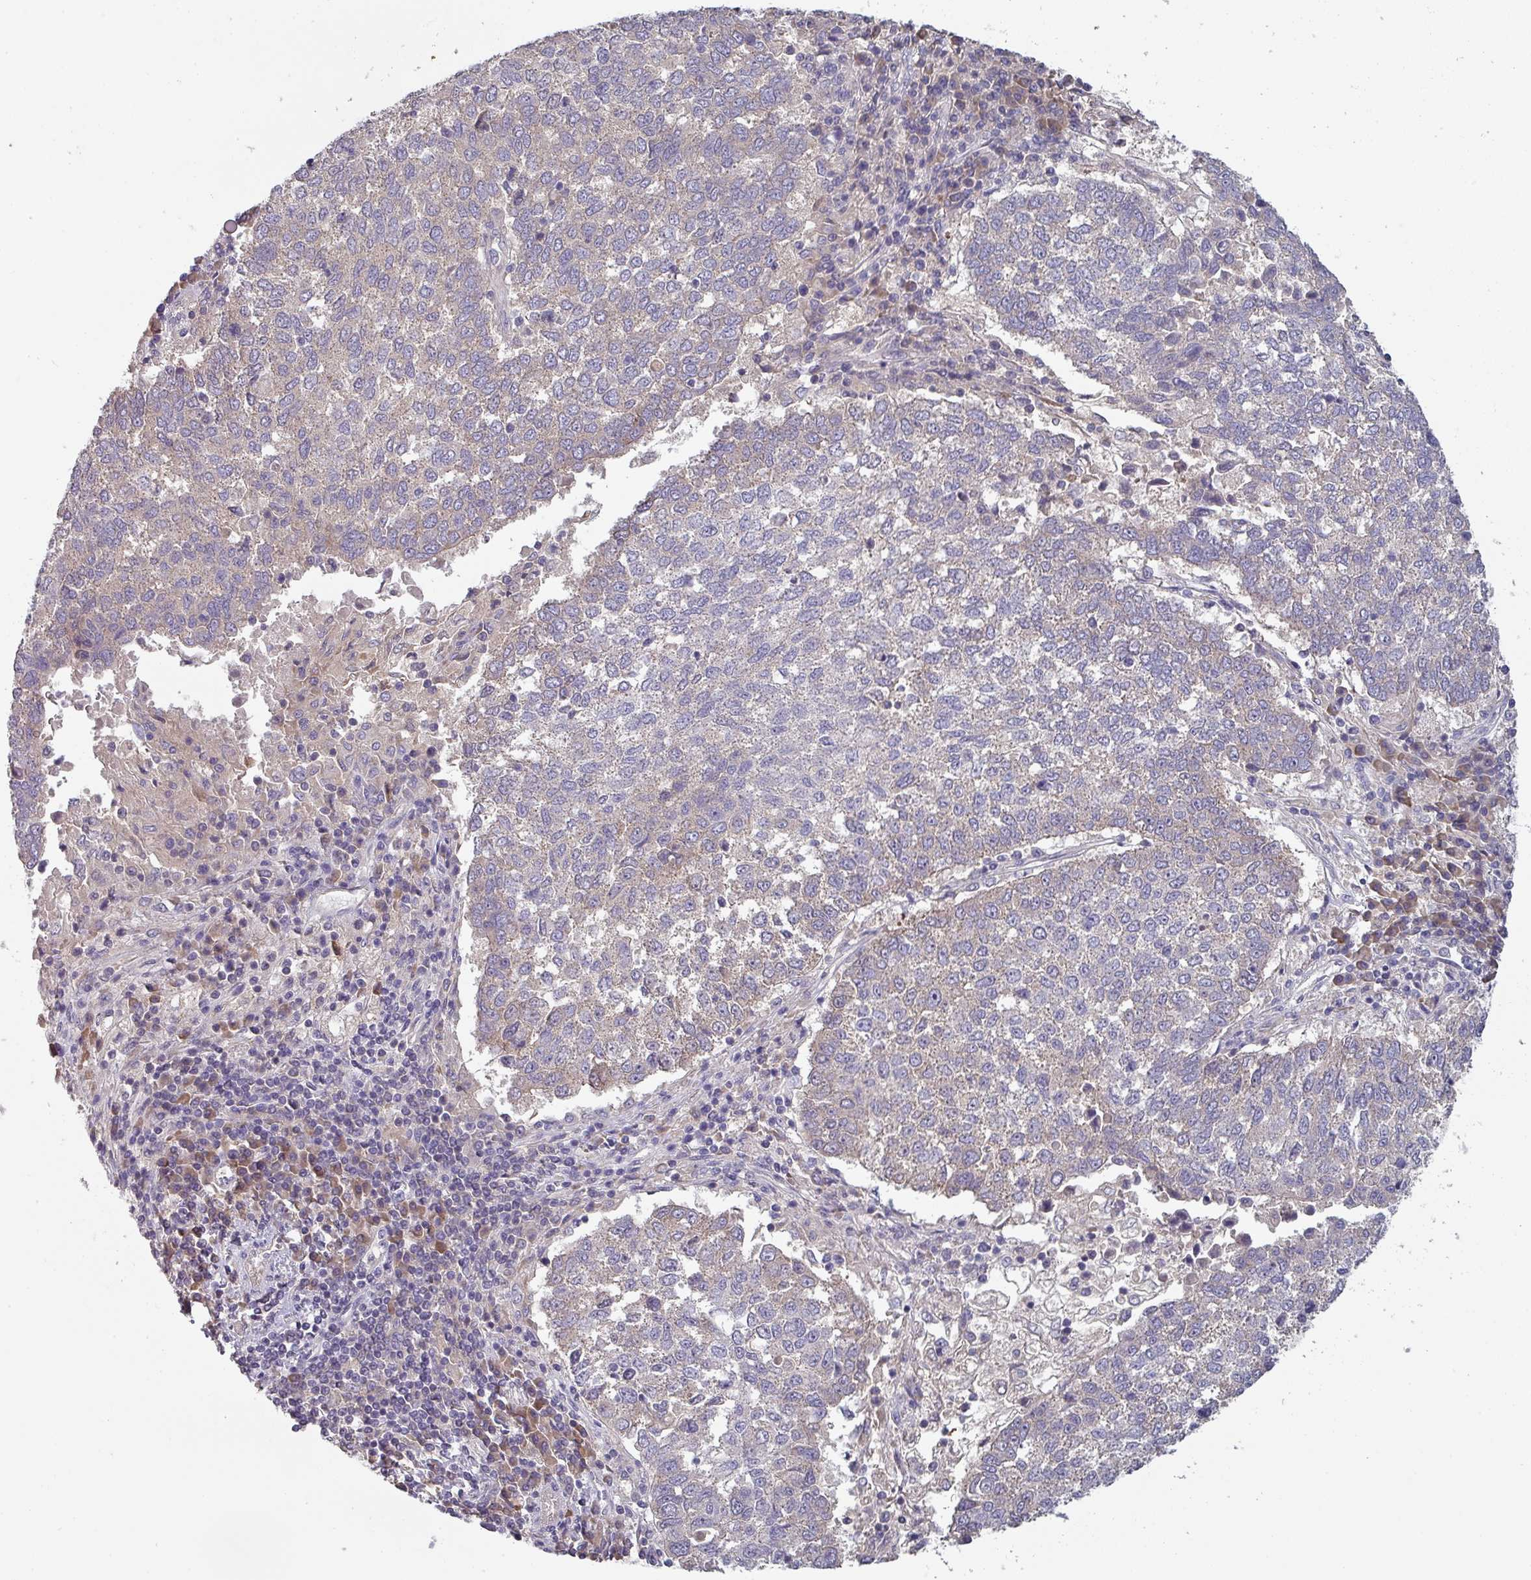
{"staining": {"intensity": "negative", "quantity": "none", "location": "none"}, "tissue": "lung cancer", "cell_type": "Tumor cells", "image_type": "cancer", "snomed": [{"axis": "morphology", "description": "Squamous cell carcinoma, NOS"}, {"axis": "topography", "description": "Lung"}], "caption": "Tumor cells are negative for protein expression in human lung cancer.", "gene": "PRAMEF8", "patient": {"sex": "male", "age": 73}}